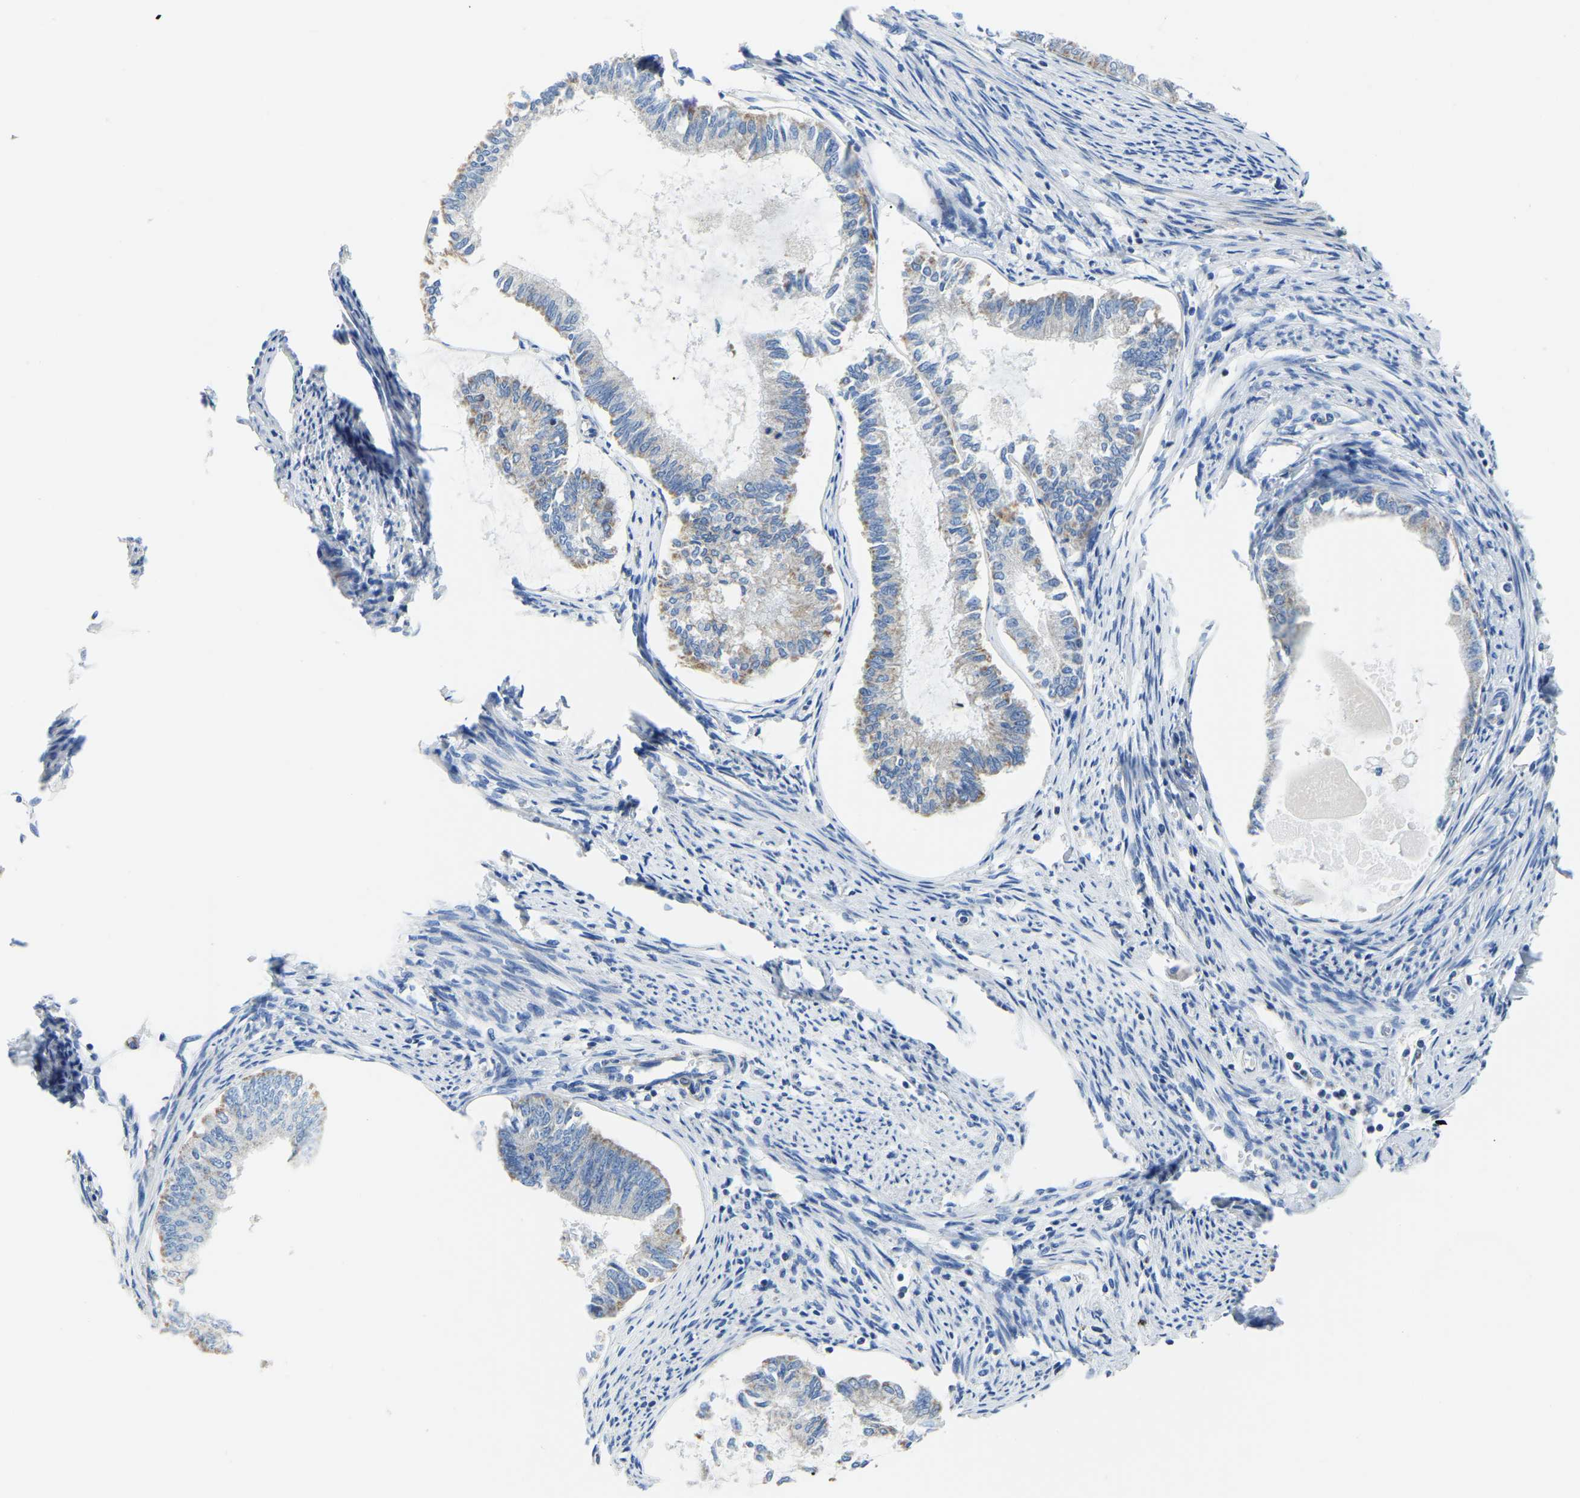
{"staining": {"intensity": "negative", "quantity": "none", "location": "none"}, "tissue": "endometrial cancer", "cell_type": "Tumor cells", "image_type": "cancer", "snomed": [{"axis": "morphology", "description": "Adenocarcinoma, NOS"}, {"axis": "topography", "description": "Endometrium"}], "caption": "The micrograph demonstrates no staining of tumor cells in adenocarcinoma (endometrial). (DAB immunohistochemistry (IHC) with hematoxylin counter stain).", "gene": "ETFA", "patient": {"sex": "female", "age": 86}}